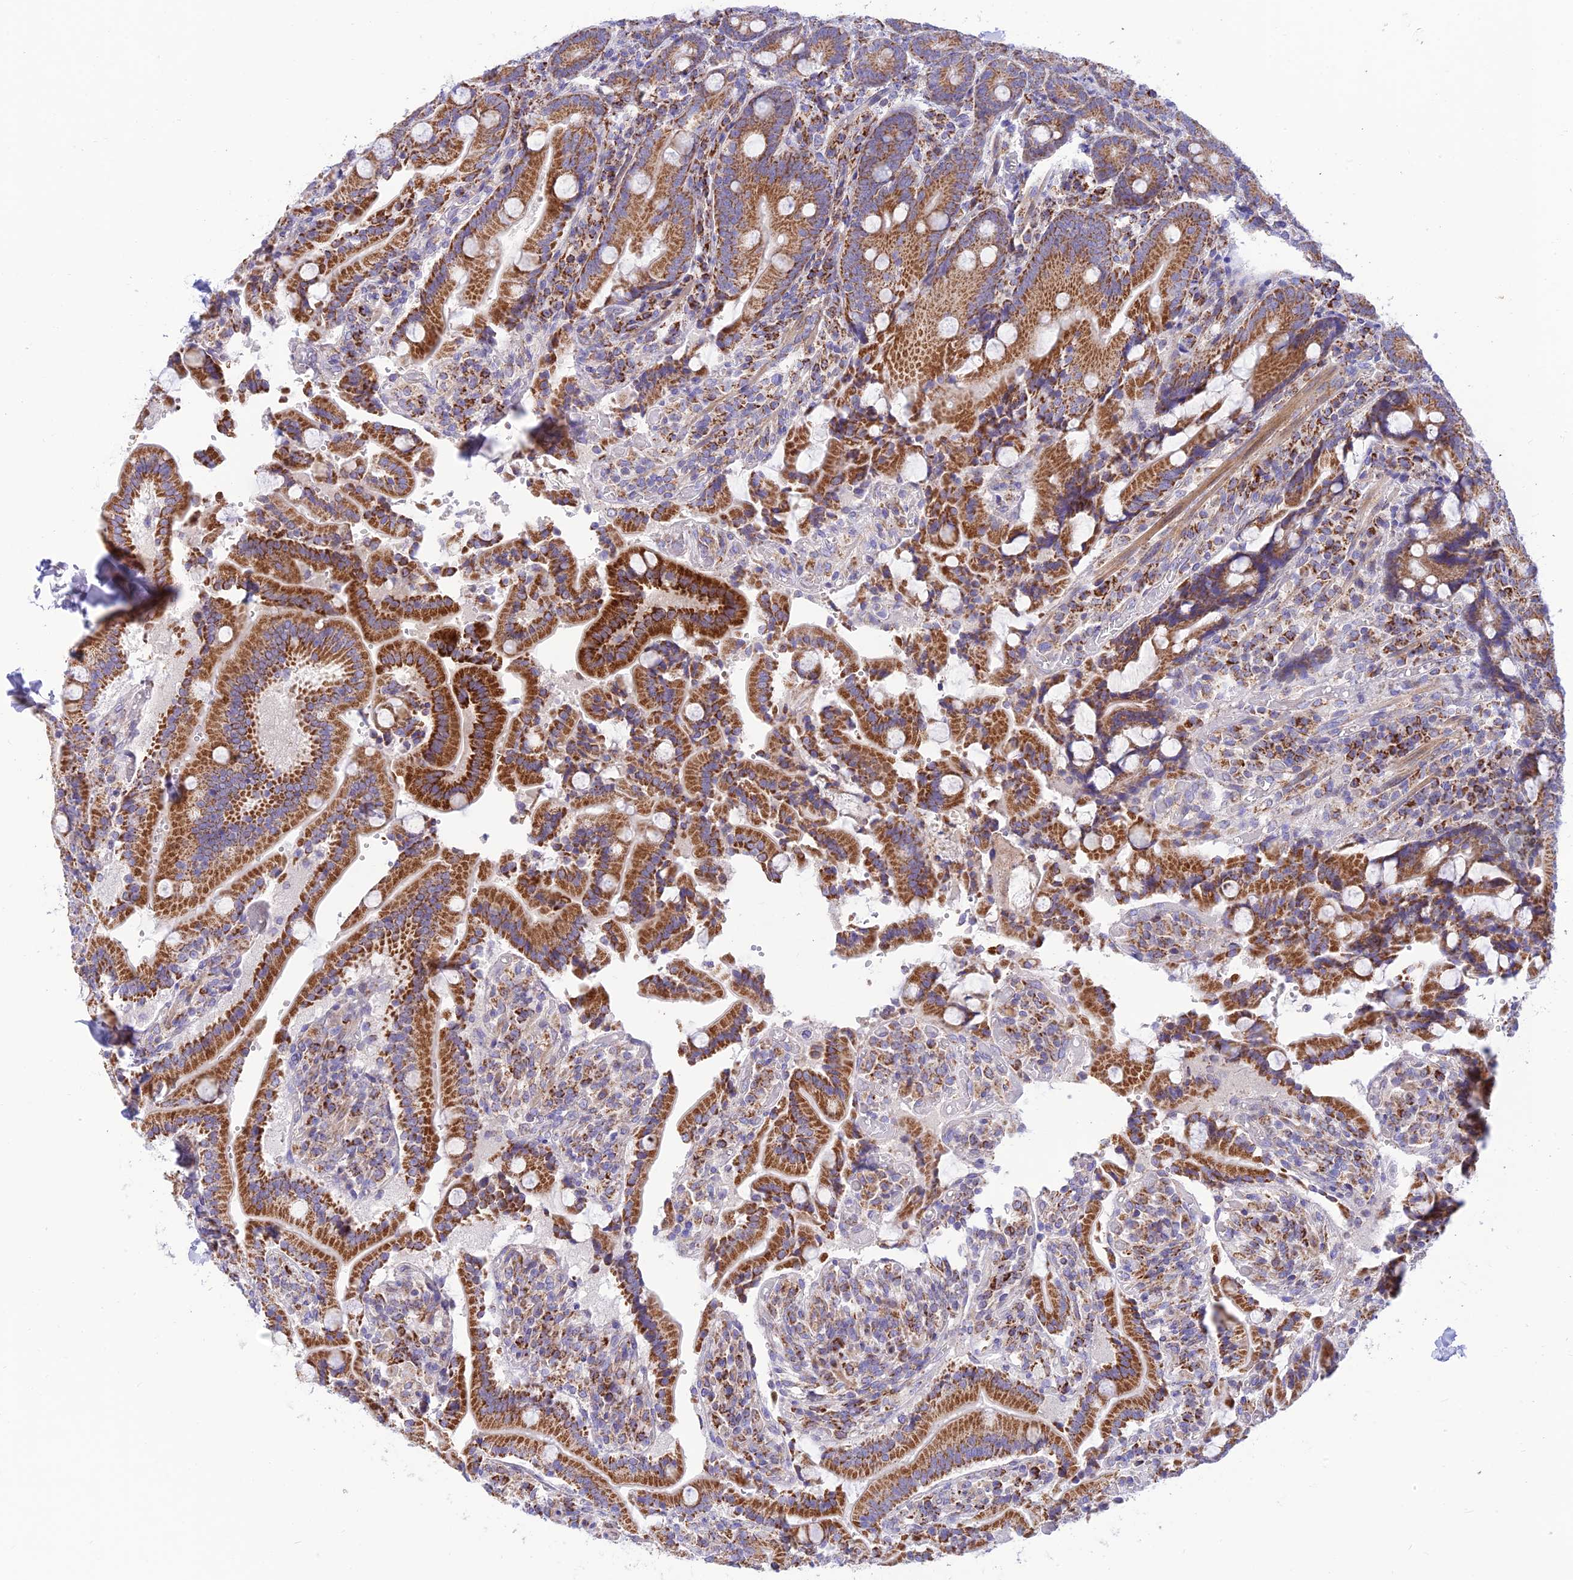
{"staining": {"intensity": "strong", "quantity": ">75%", "location": "cytoplasmic/membranous"}, "tissue": "duodenum", "cell_type": "Glandular cells", "image_type": "normal", "snomed": [{"axis": "morphology", "description": "Normal tissue, NOS"}, {"axis": "topography", "description": "Duodenum"}], "caption": "Glandular cells show strong cytoplasmic/membranous staining in about >75% of cells in normal duodenum. The staining was performed using DAB (3,3'-diaminobenzidine), with brown indicating positive protein expression. Nuclei are stained blue with hematoxylin.", "gene": "FAM186B", "patient": {"sex": "female", "age": 62}}